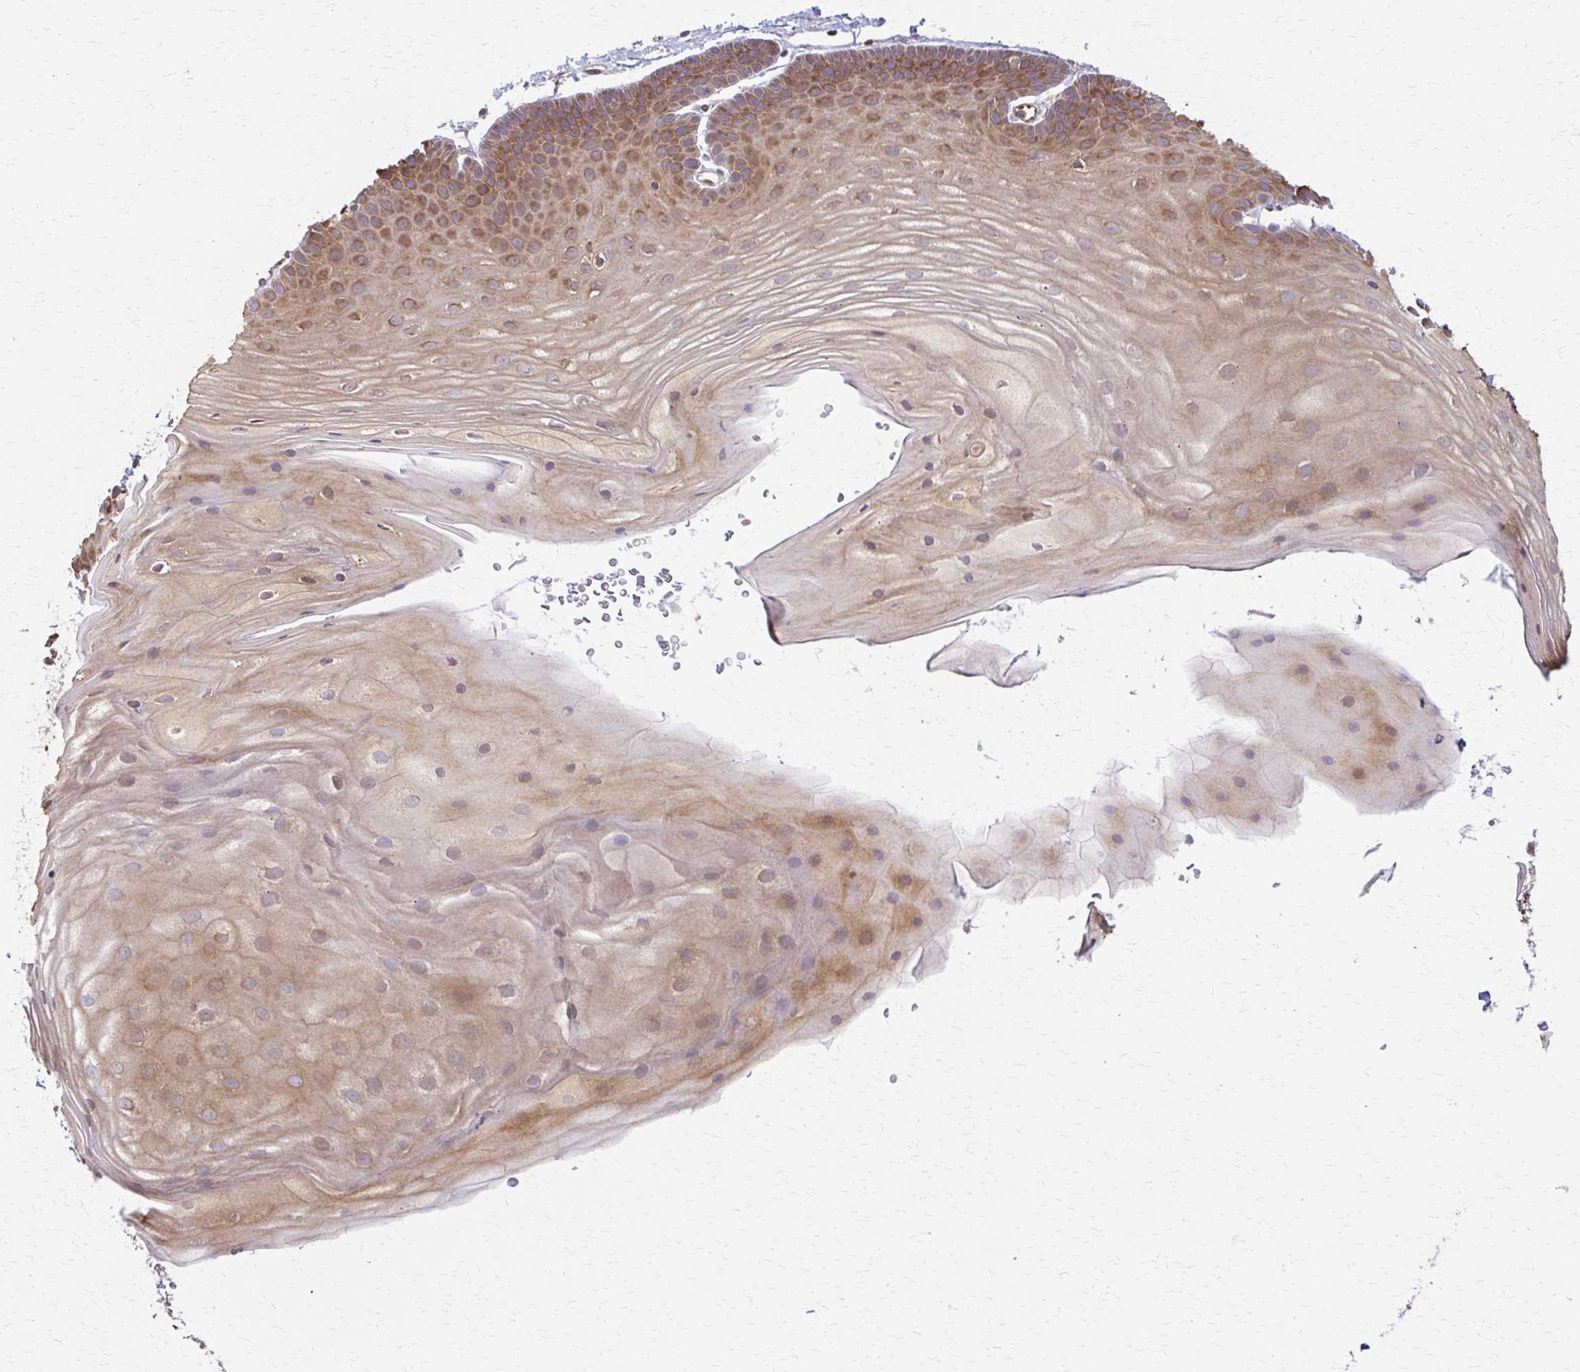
{"staining": {"intensity": "moderate", "quantity": ">75%", "location": "cytoplasmic/membranous"}, "tissue": "skin", "cell_type": "Epidermal cells", "image_type": "normal", "snomed": [{"axis": "morphology", "description": "Normal tissue, NOS"}, {"axis": "topography", "description": "Anal"}], "caption": "Epidermal cells demonstrate medium levels of moderate cytoplasmic/membranous staining in approximately >75% of cells in normal human skin. The staining was performed using DAB (3,3'-diaminobenzidine) to visualize the protein expression in brown, while the nuclei were stained in blue with hematoxylin (Magnification: 20x).", "gene": "EEF2", "patient": {"sex": "male", "age": 53}}